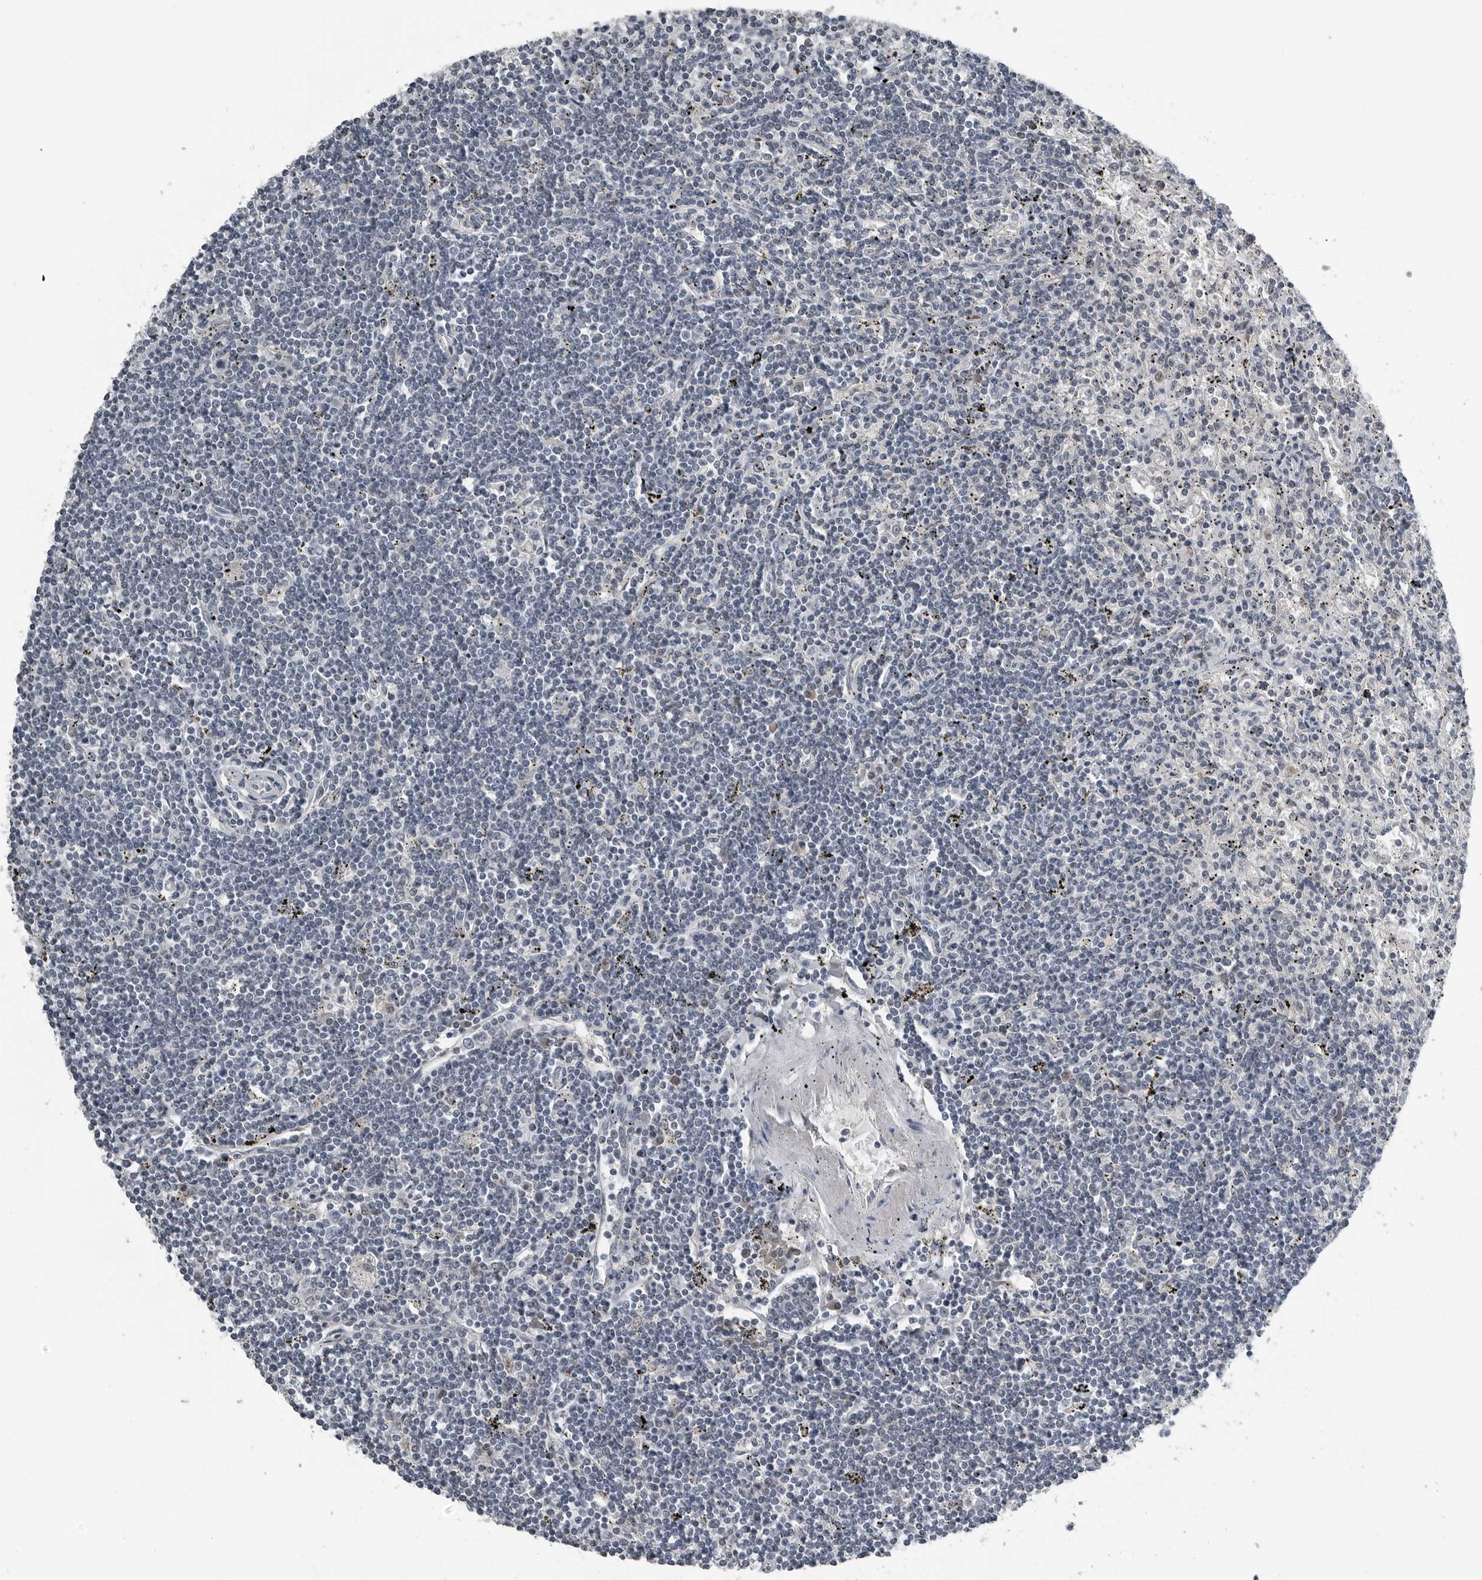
{"staining": {"intensity": "negative", "quantity": "none", "location": "none"}, "tissue": "lymphoma", "cell_type": "Tumor cells", "image_type": "cancer", "snomed": [{"axis": "morphology", "description": "Malignant lymphoma, non-Hodgkin's type, Low grade"}, {"axis": "topography", "description": "Spleen"}], "caption": "This photomicrograph is of lymphoma stained with immunohistochemistry to label a protein in brown with the nuclei are counter-stained blue. There is no expression in tumor cells.", "gene": "SPINK1", "patient": {"sex": "male", "age": 76}}